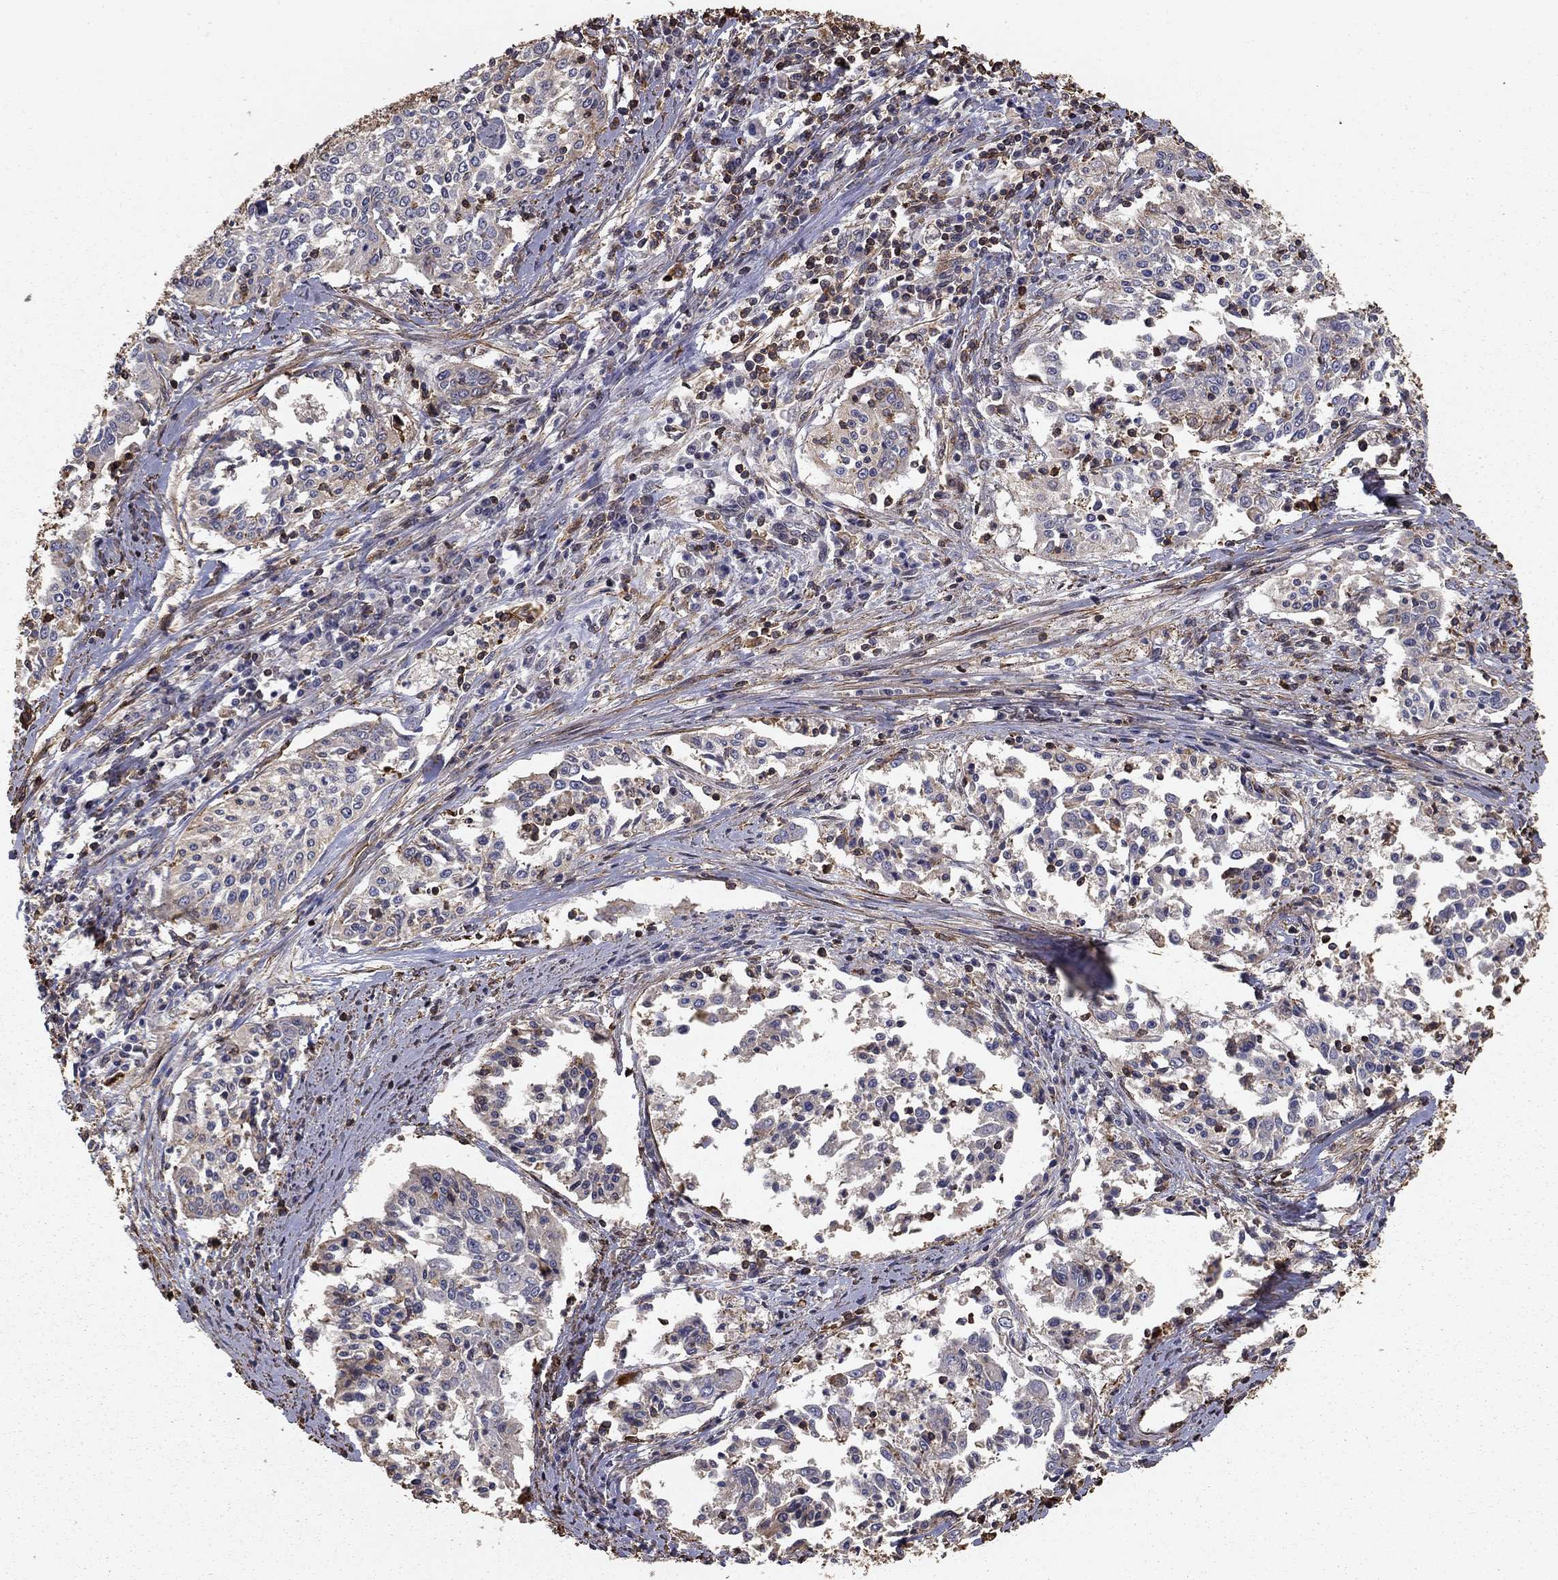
{"staining": {"intensity": "negative", "quantity": "none", "location": "none"}, "tissue": "cervical cancer", "cell_type": "Tumor cells", "image_type": "cancer", "snomed": [{"axis": "morphology", "description": "Squamous cell carcinoma, NOS"}, {"axis": "topography", "description": "Cervix"}], "caption": "Tumor cells are negative for protein expression in human squamous cell carcinoma (cervical).", "gene": "HABP4", "patient": {"sex": "female", "age": 41}}